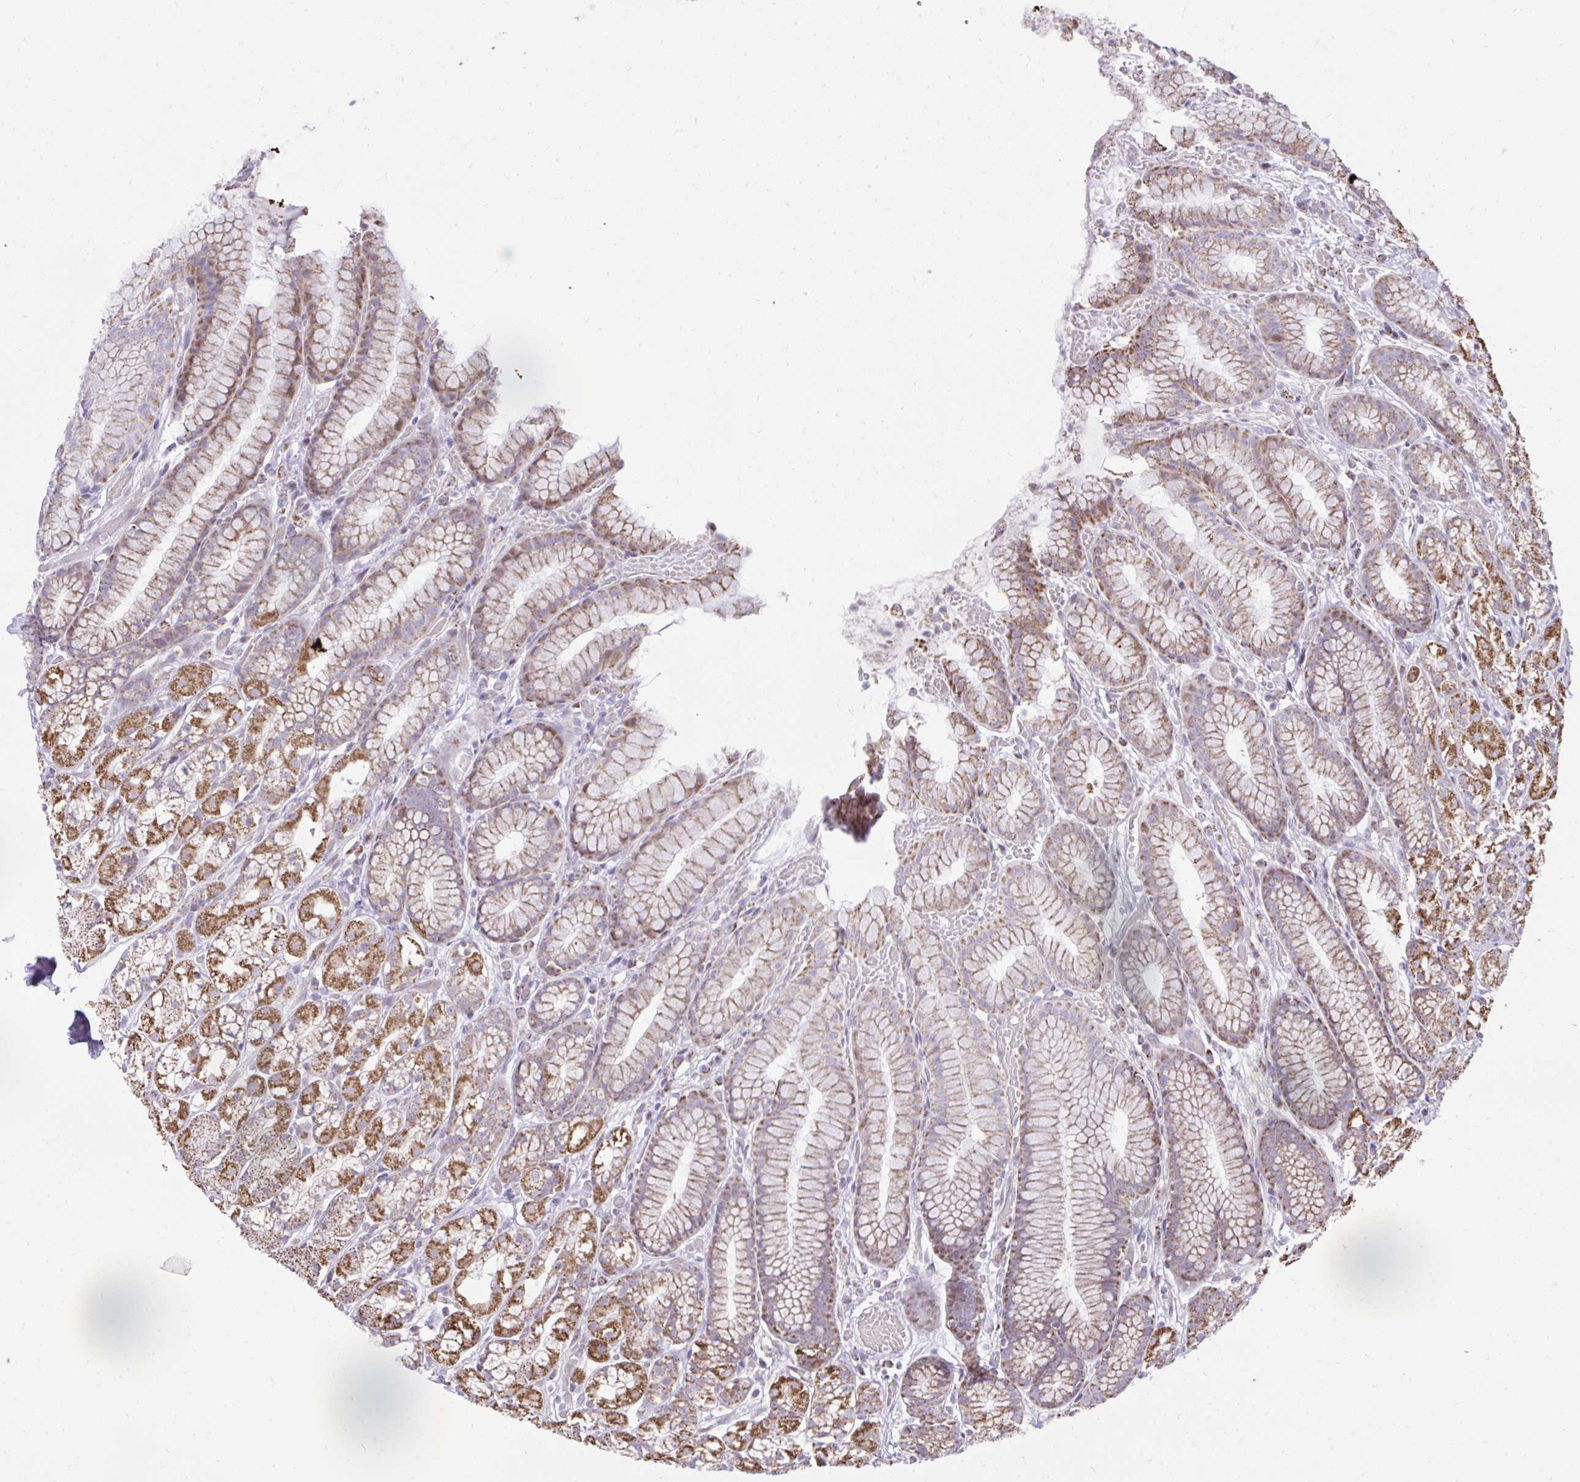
{"staining": {"intensity": "moderate", "quantity": ">75%", "location": "cytoplasmic/membranous"}, "tissue": "stomach", "cell_type": "Glandular cells", "image_type": "normal", "snomed": [{"axis": "morphology", "description": "Normal tissue, NOS"}, {"axis": "topography", "description": "Smooth muscle"}, {"axis": "topography", "description": "Stomach"}], "caption": "Protein staining shows moderate cytoplasmic/membranous staining in approximately >75% of glandular cells in normal stomach. Nuclei are stained in blue.", "gene": "ZNF362", "patient": {"sex": "male", "age": 70}}